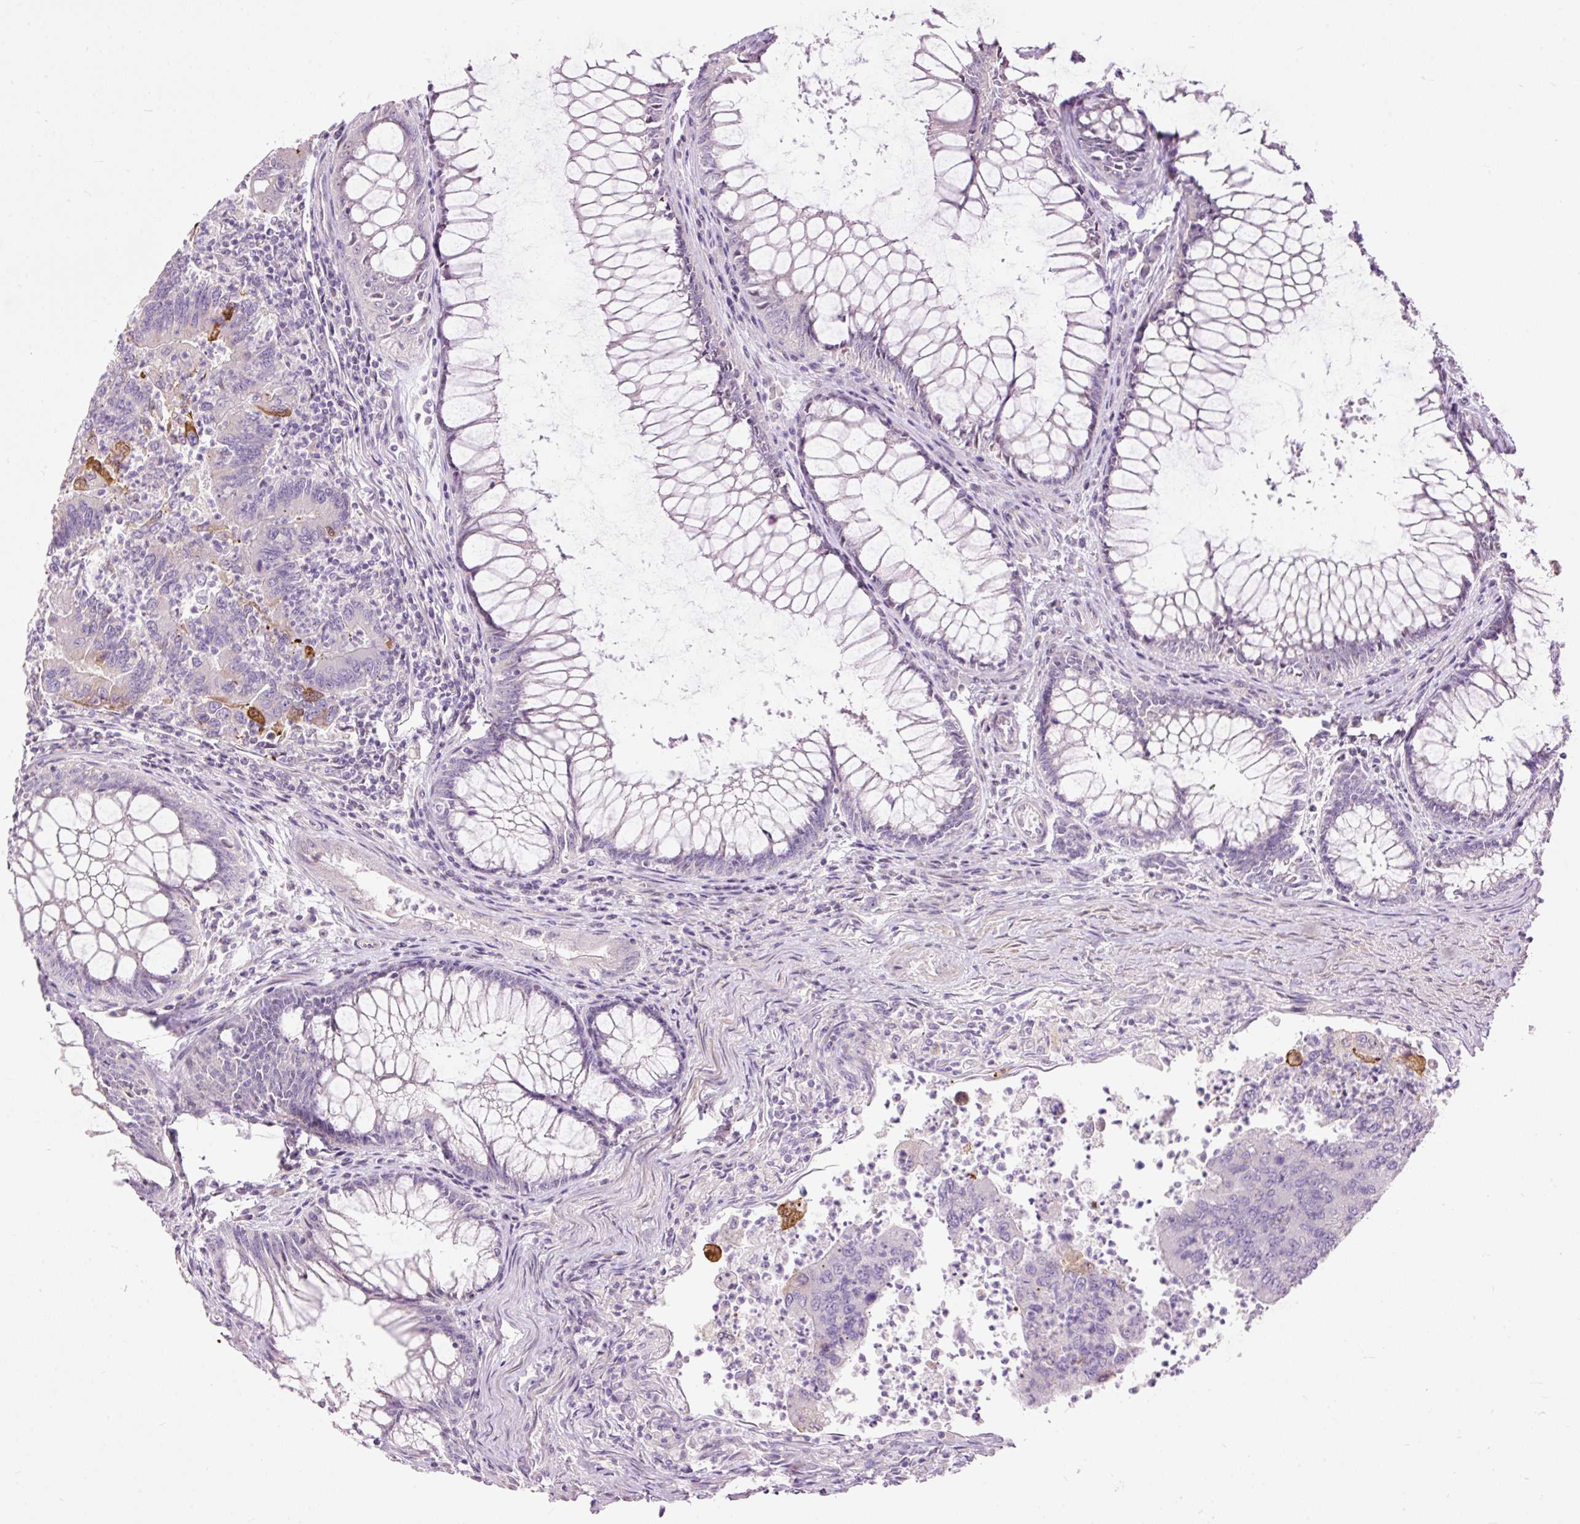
{"staining": {"intensity": "negative", "quantity": "none", "location": "none"}, "tissue": "colorectal cancer", "cell_type": "Tumor cells", "image_type": "cancer", "snomed": [{"axis": "morphology", "description": "Adenocarcinoma, NOS"}, {"axis": "topography", "description": "Colon"}], "caption": "The immunohistochemistry histopathology image has no significant positivity in tumor cells of colorectal cancer tissue. (DAB (3,3'-diaminobenzidine) IHC visualized using brightfield microscopy, high magnification).", "gene": "FCRL4", "patient": {"sex": "female", "age": 67}}